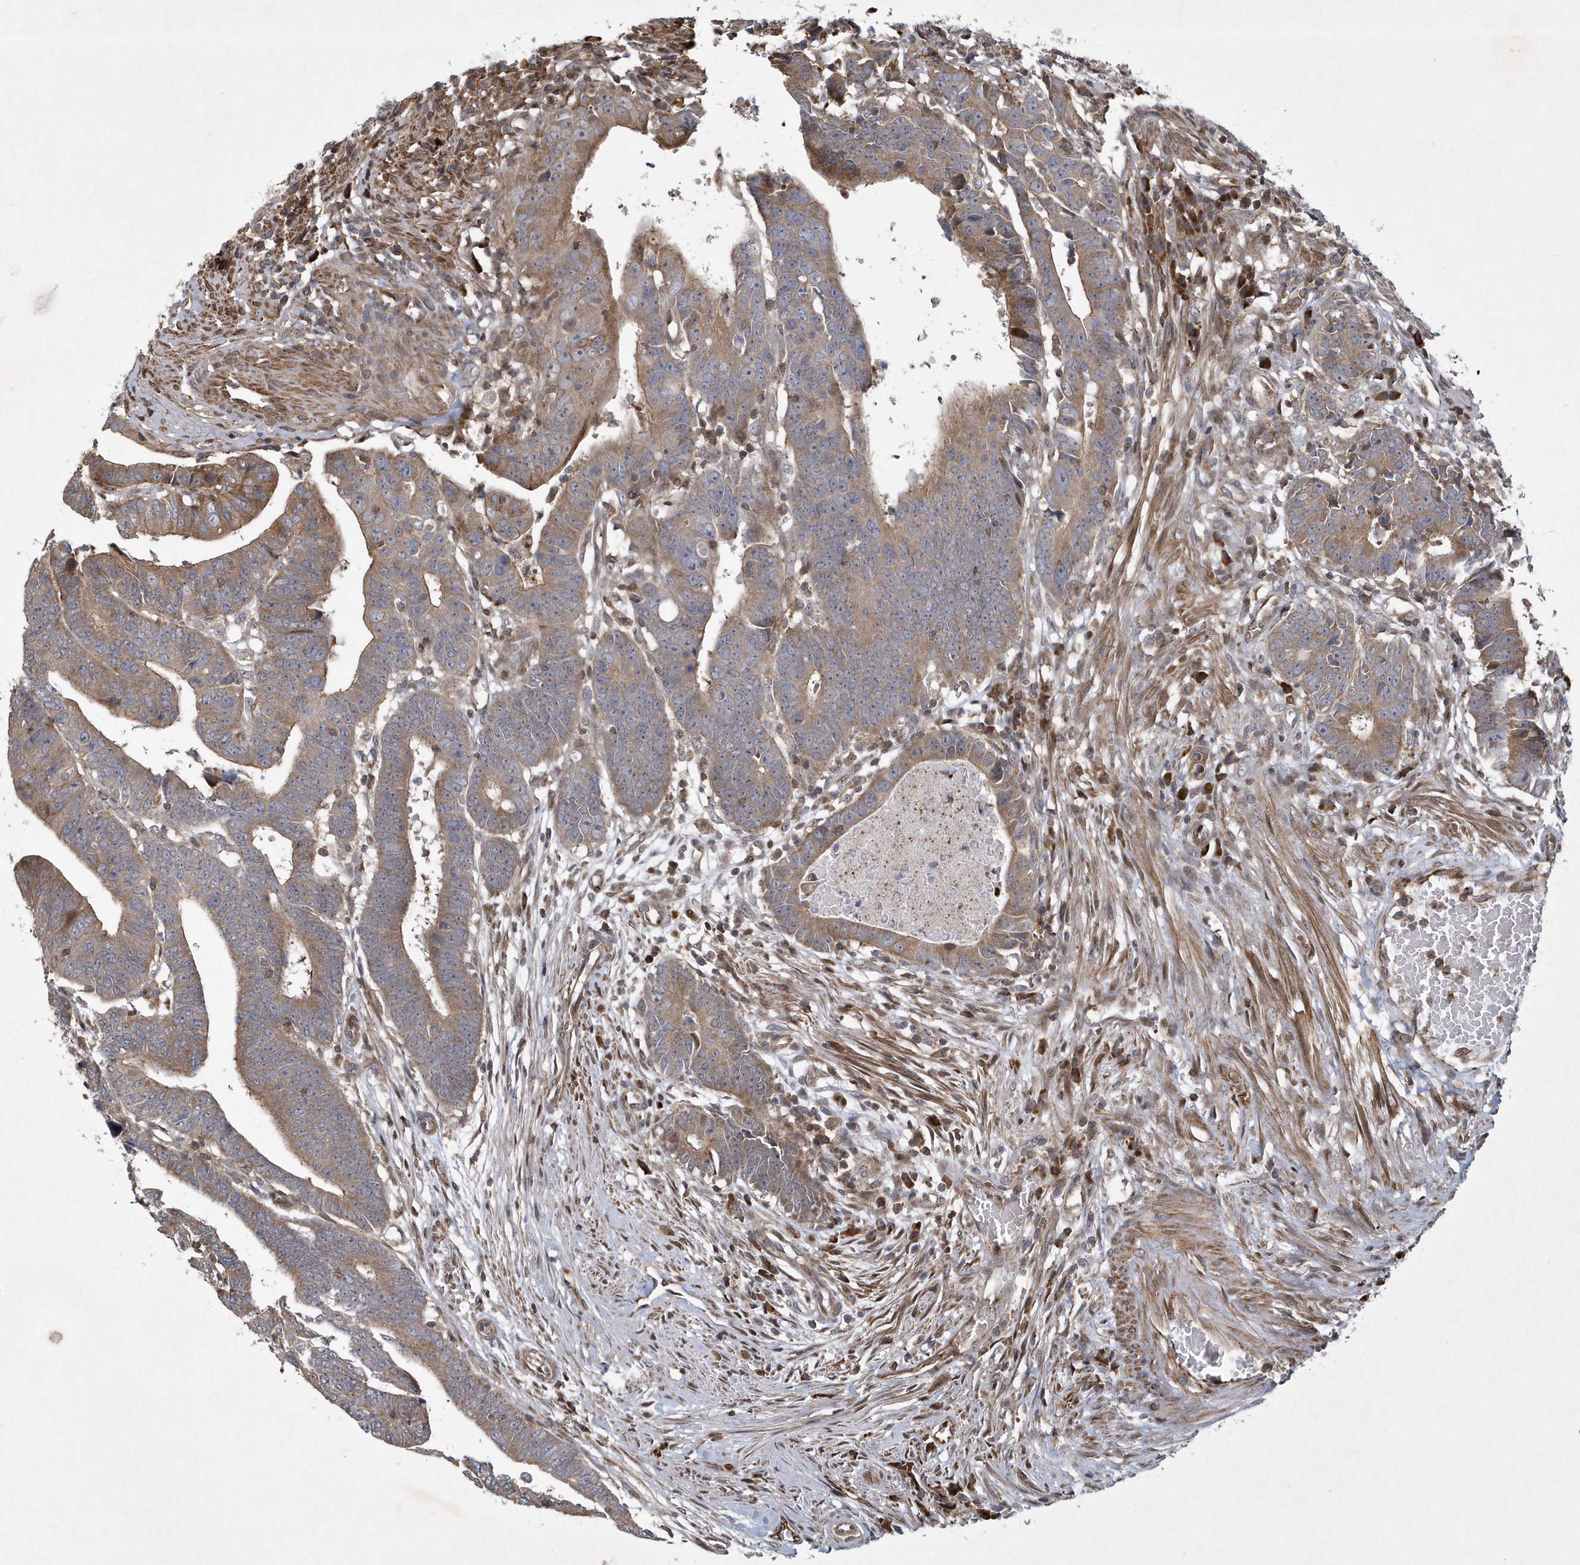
{"staining": {"intensity": "moderate", "quantity": ">75%", "location": "cytoplasmic/membranous"}, "tissue": "colorectal cancer", "cell_type": "Tumor cells", "image_type": "cancer", "snomed": [{"axis": "morphology", "description": "Adenocarcinoma, NOS"}, {"axis": "topography", "description": "Rectum"}], "caption": "Brown immunohistochemical staining in adenocarcinoma (colorectal) demonstrates moderate cytoplasmic/membranous positivity in approximately >75% of tumor cells.", "gene": "N4BP2", "patient": {"sex": "female", "age": 65}}